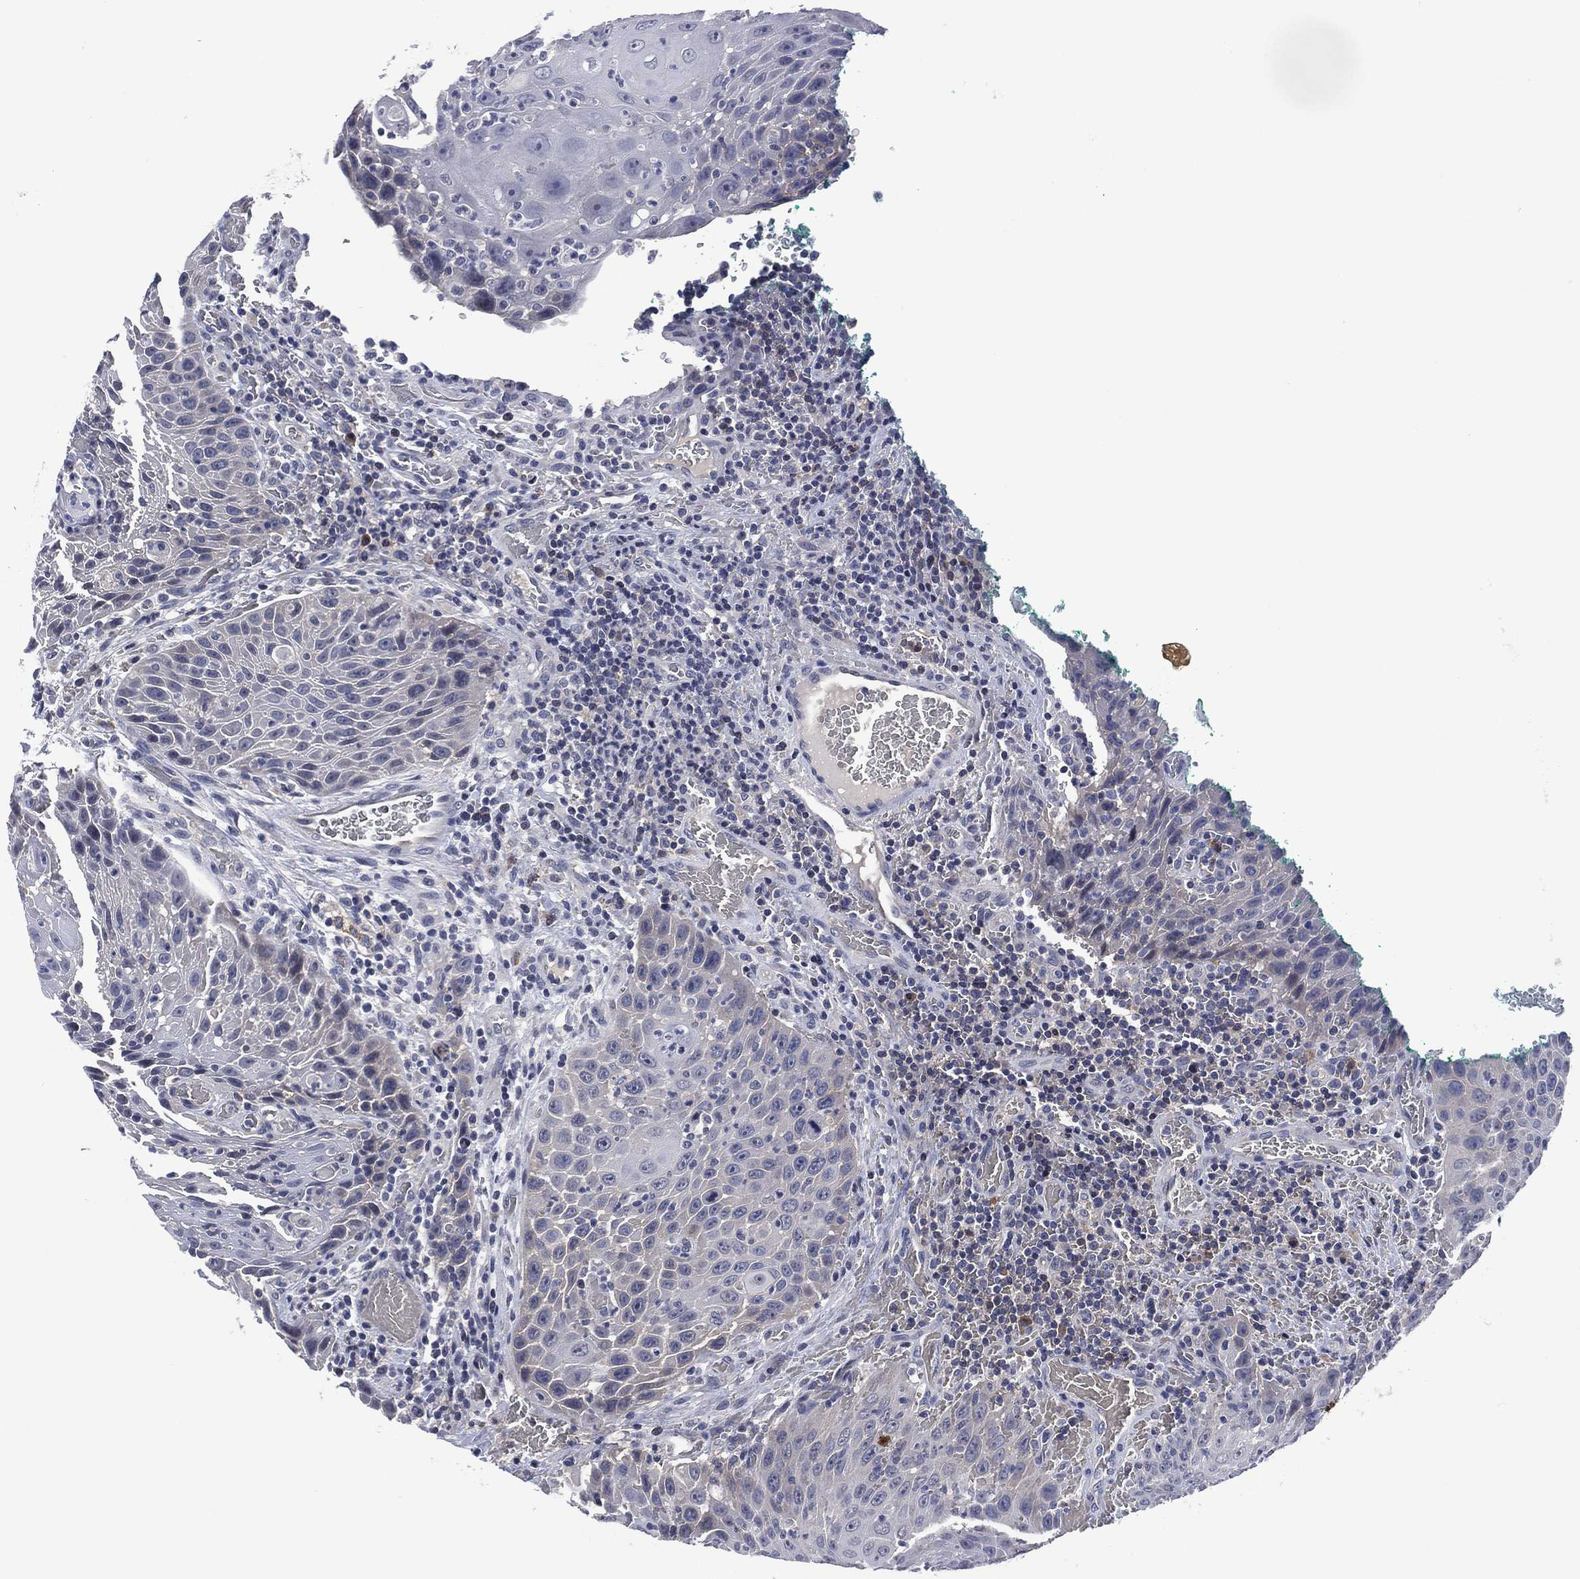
{"staining": {"intensity": "negative", "quantity": "none", "location": "none"}, "tissue": "head and neck cancer", "cell_type": "Tumor cells", "image_type": "cancer", "snomed": [{"axis": "morphology", "description": "Squamous cell carcinoma, NOS"}, {"axis": "topography", "description": "Head-Neck"}], "caption": "Immunohistochemistry (IHC) micrograph of head and neck cancer stained for a protein (brown), which reveals no positivity in tumor cells. (Stains: DAB immunohistochemistry with hematoxylin counter stain, Microscopy: brightfield microscopy at high magnification).", "gene": "USP26", "patient": {"sex": "male", "age": 69}}